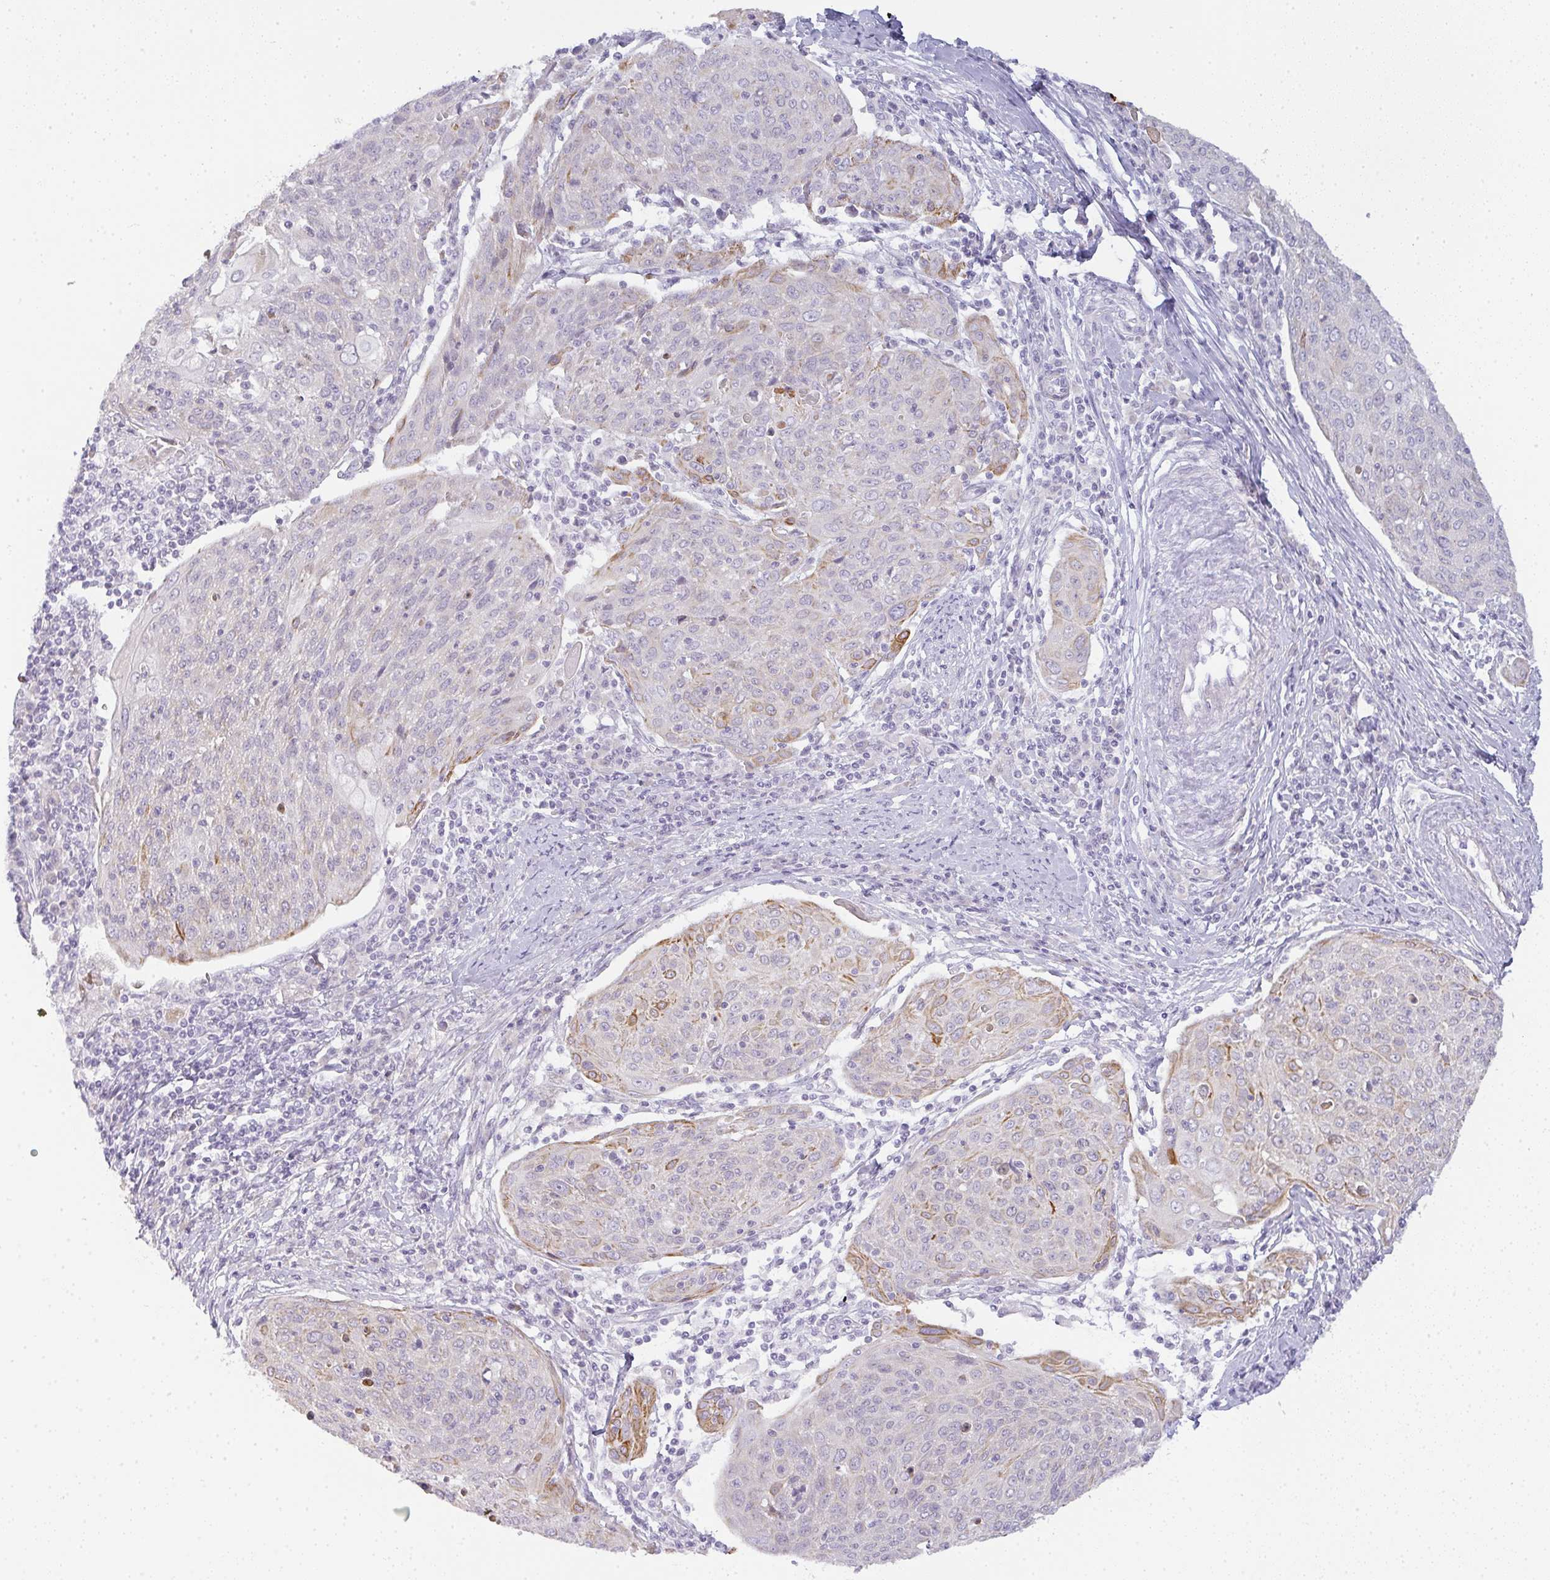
{"staining": {"intensity": "moderate", "quantity": "<25%", "location": "cytoplasmic/membranous"}, "tissue": "cervical cancer", "cell_type": "Tumor cells", "image_type": "cancer", "snomed": [{"axis": "morphology", "description": "Squamous cell carcinoma, NOS"}, {"axis": "topography", "description": "Cervix"}], "caption": "Immunohistochemistry image of neoplastic tissue: squamous cell carcinoma (cervical) stained using immunohistochemistry shows low levels of moderate protein expression localized specifically in the cytoplasmic/membranous of tumor cells, appearing as a cytoplasmic/membranous brown color.", "gene": "SIRPB2", "patient": {"sex": "female", "age": 67}}